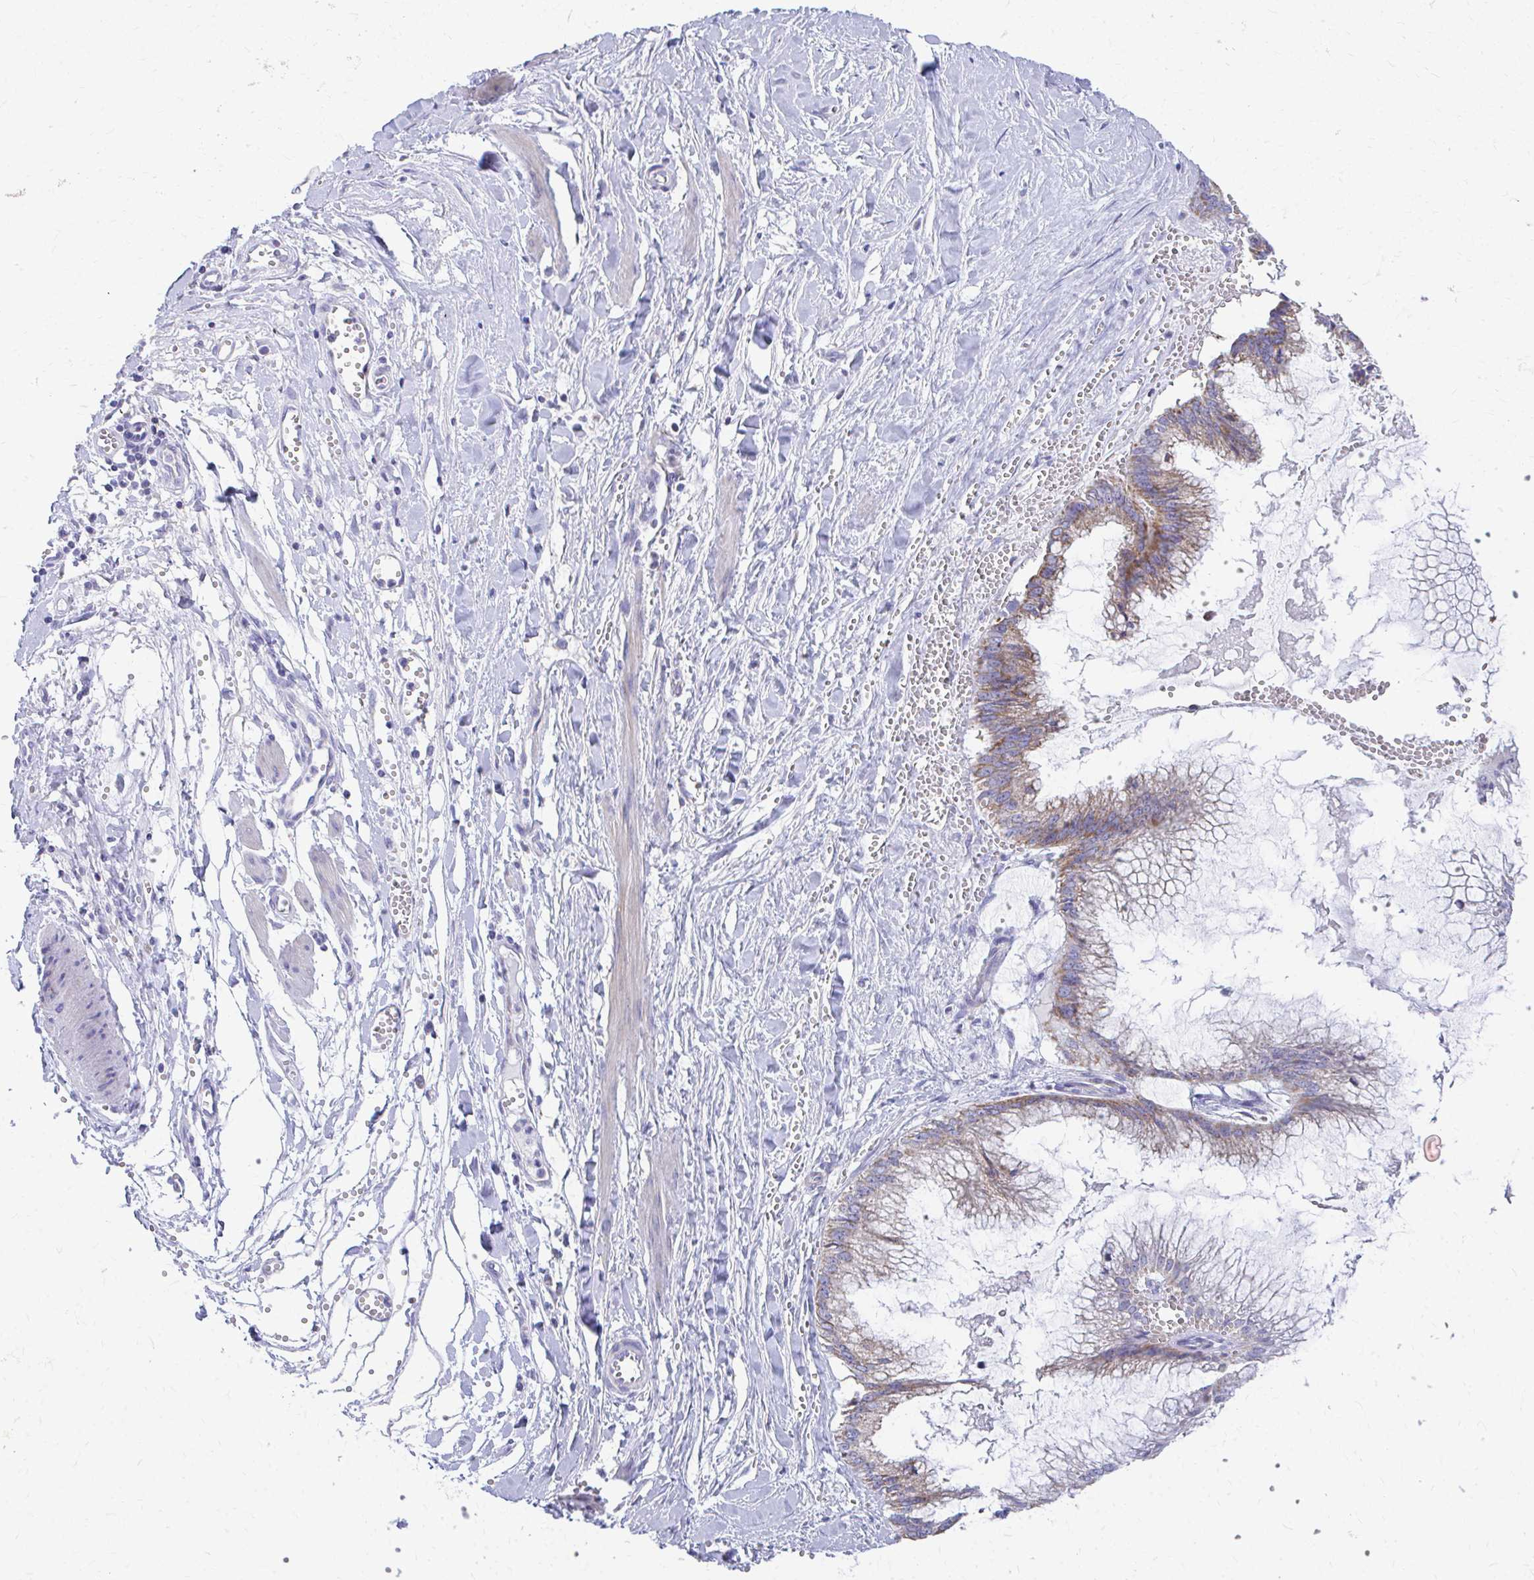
{"staining": {"intensity": "moderate", "quantity": ">75%", "location": "cytoplasmic/membranous"}, "tissue": "ovarian cancer", "cell_type": "Tumor cells", "image_type": "cancer", "snomed": [{"axis": "morphology", "description": "Cystadenocarcinoma, mucinous, NOS"}, {"axis": "topography", "description": "Ovary"}], "caption": "Moderate cytoplasmic/membranous staining is identified in approximately >75% of tumor cells in ovarian mucinous cystadenocarcinoma.", "gene": "MRPL19", "patient": {"sex": "female", "age": 44}}